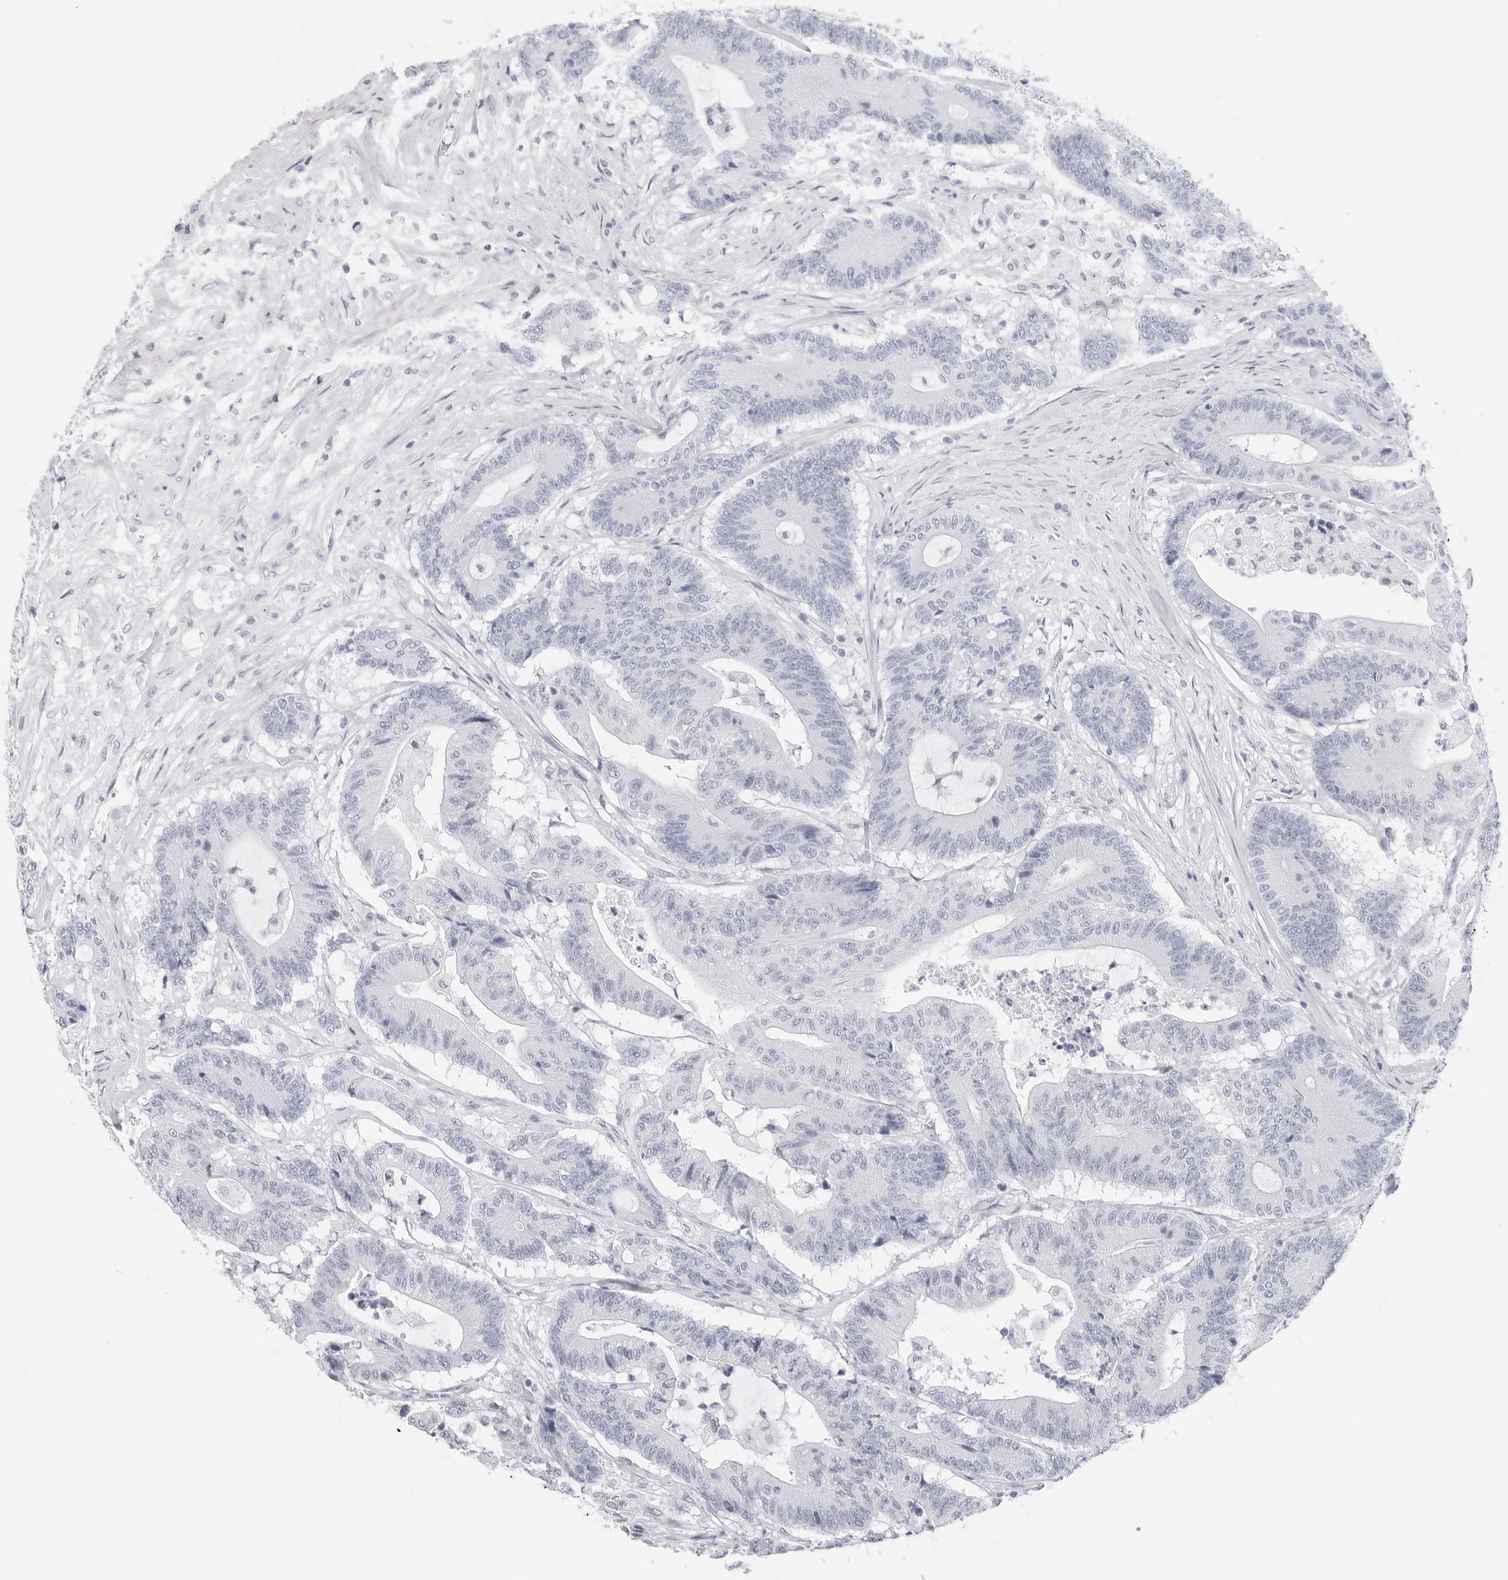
{"staining": {"intensity": "negative", "quantity": "none", "location": "none"}, "tissue": "colorectal cancer", "cell_type": "Tumor cells", "image_type": "cancer", "snomed": [{"axis": "morphology", "description": "Adenocarcinoma, NOS"}, {"axis": "topography", "description": "Colon"}], "caption": "Immunohistochemistry of adenocarcinoma (colorectal) demonstrates no staining in tumor cells.", "gene": "HMGCS2", "patient": {"sex": "female", "age": 84}}